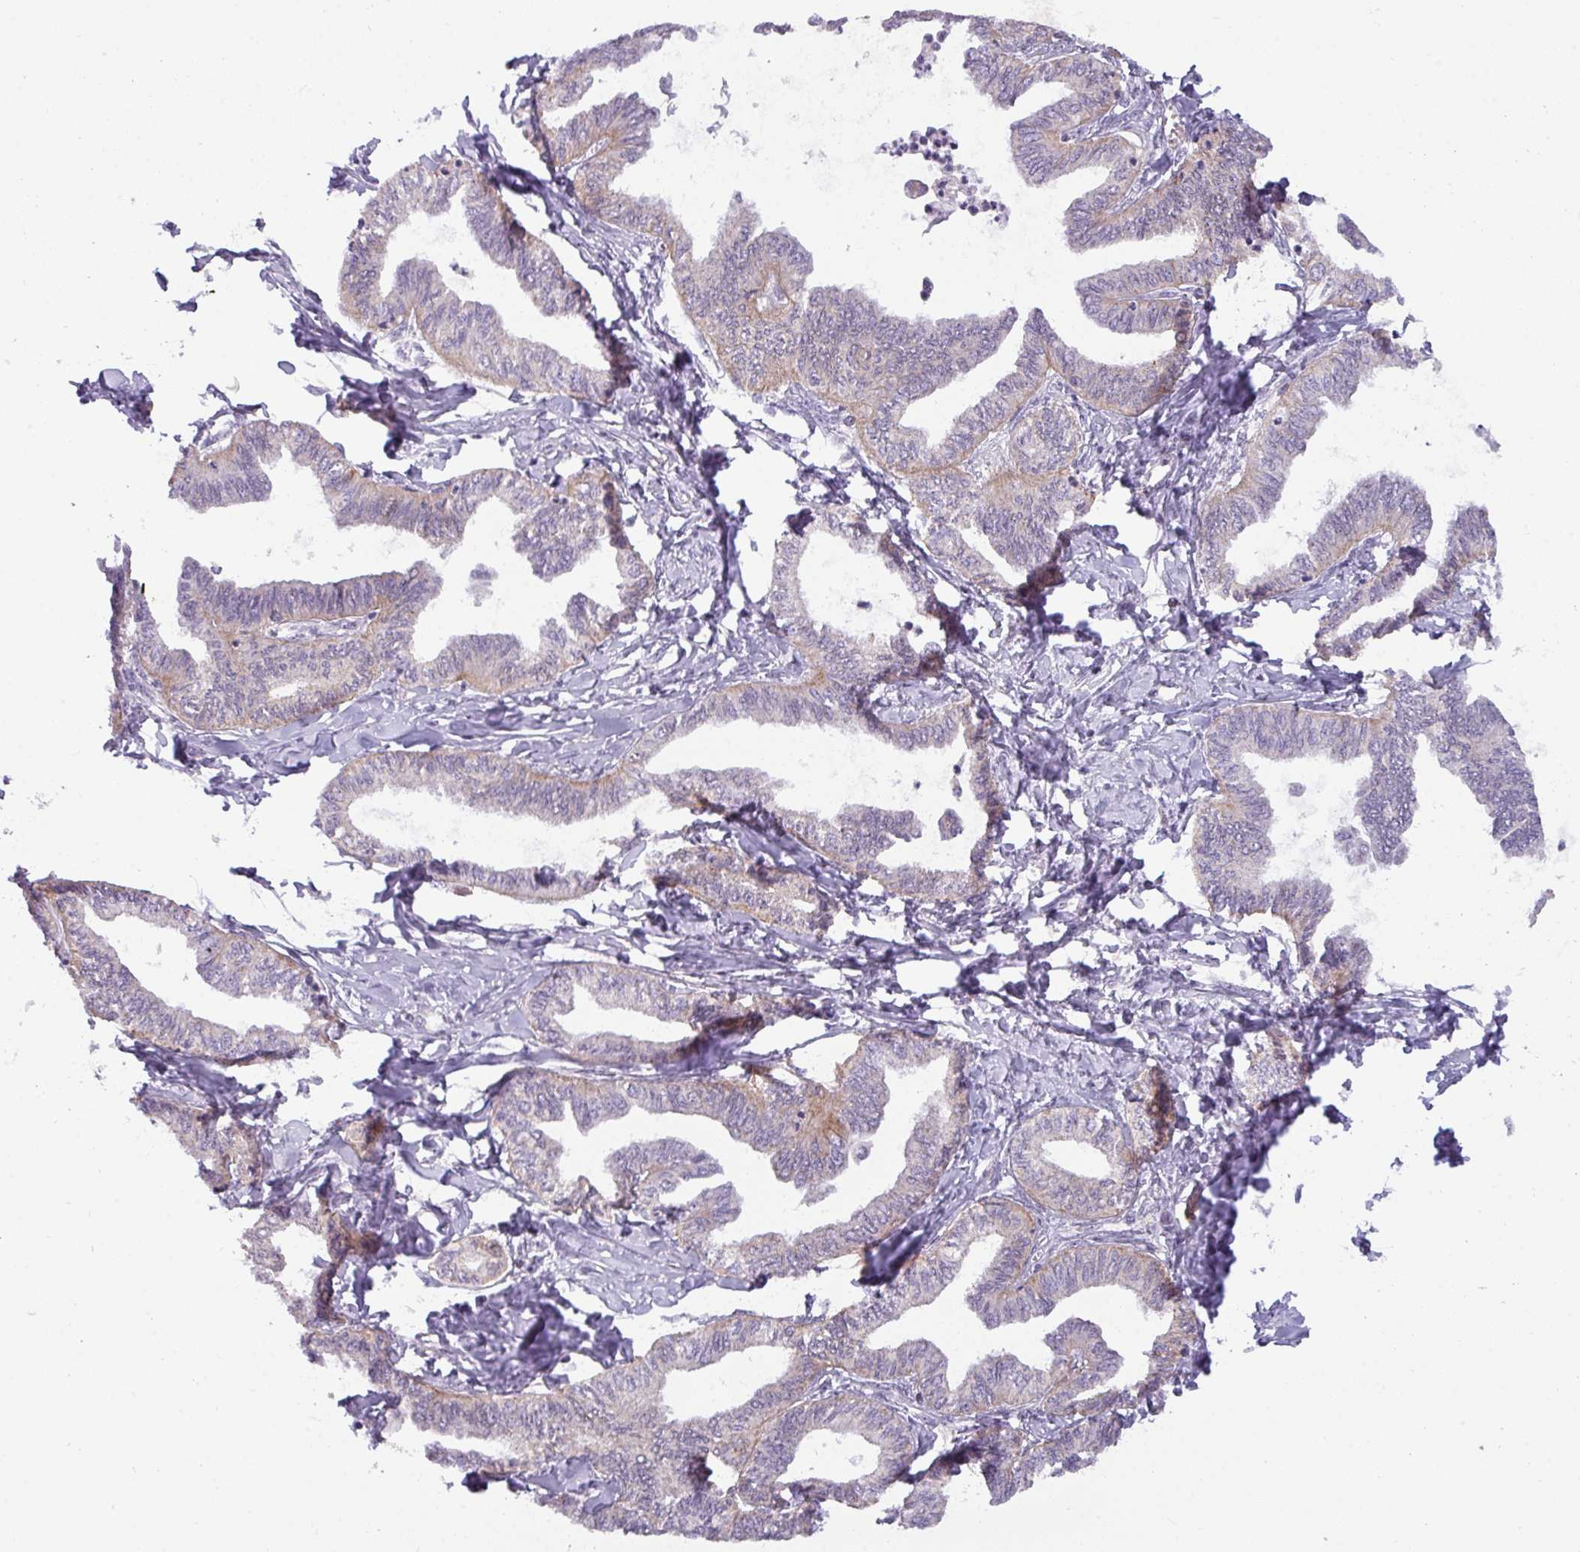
{"staining": {"intensity": "weak", "quantity": "<25%", "location": "cytoplasmic/membranous"}, "tissue": "ovarian cancer", "cell_type": "Tumor cells", "image_type": "cancer", "snomed": [{"axis": "morphology", "description": "Carcinoma, endometroid"}, {"axis": "topography", "description": "Ovary"}], "caption": "Tumor cells show no significant staining in ovarian cancer.", "gene": "C2orf68", "patient": {"sex": "female", "age": 70}}